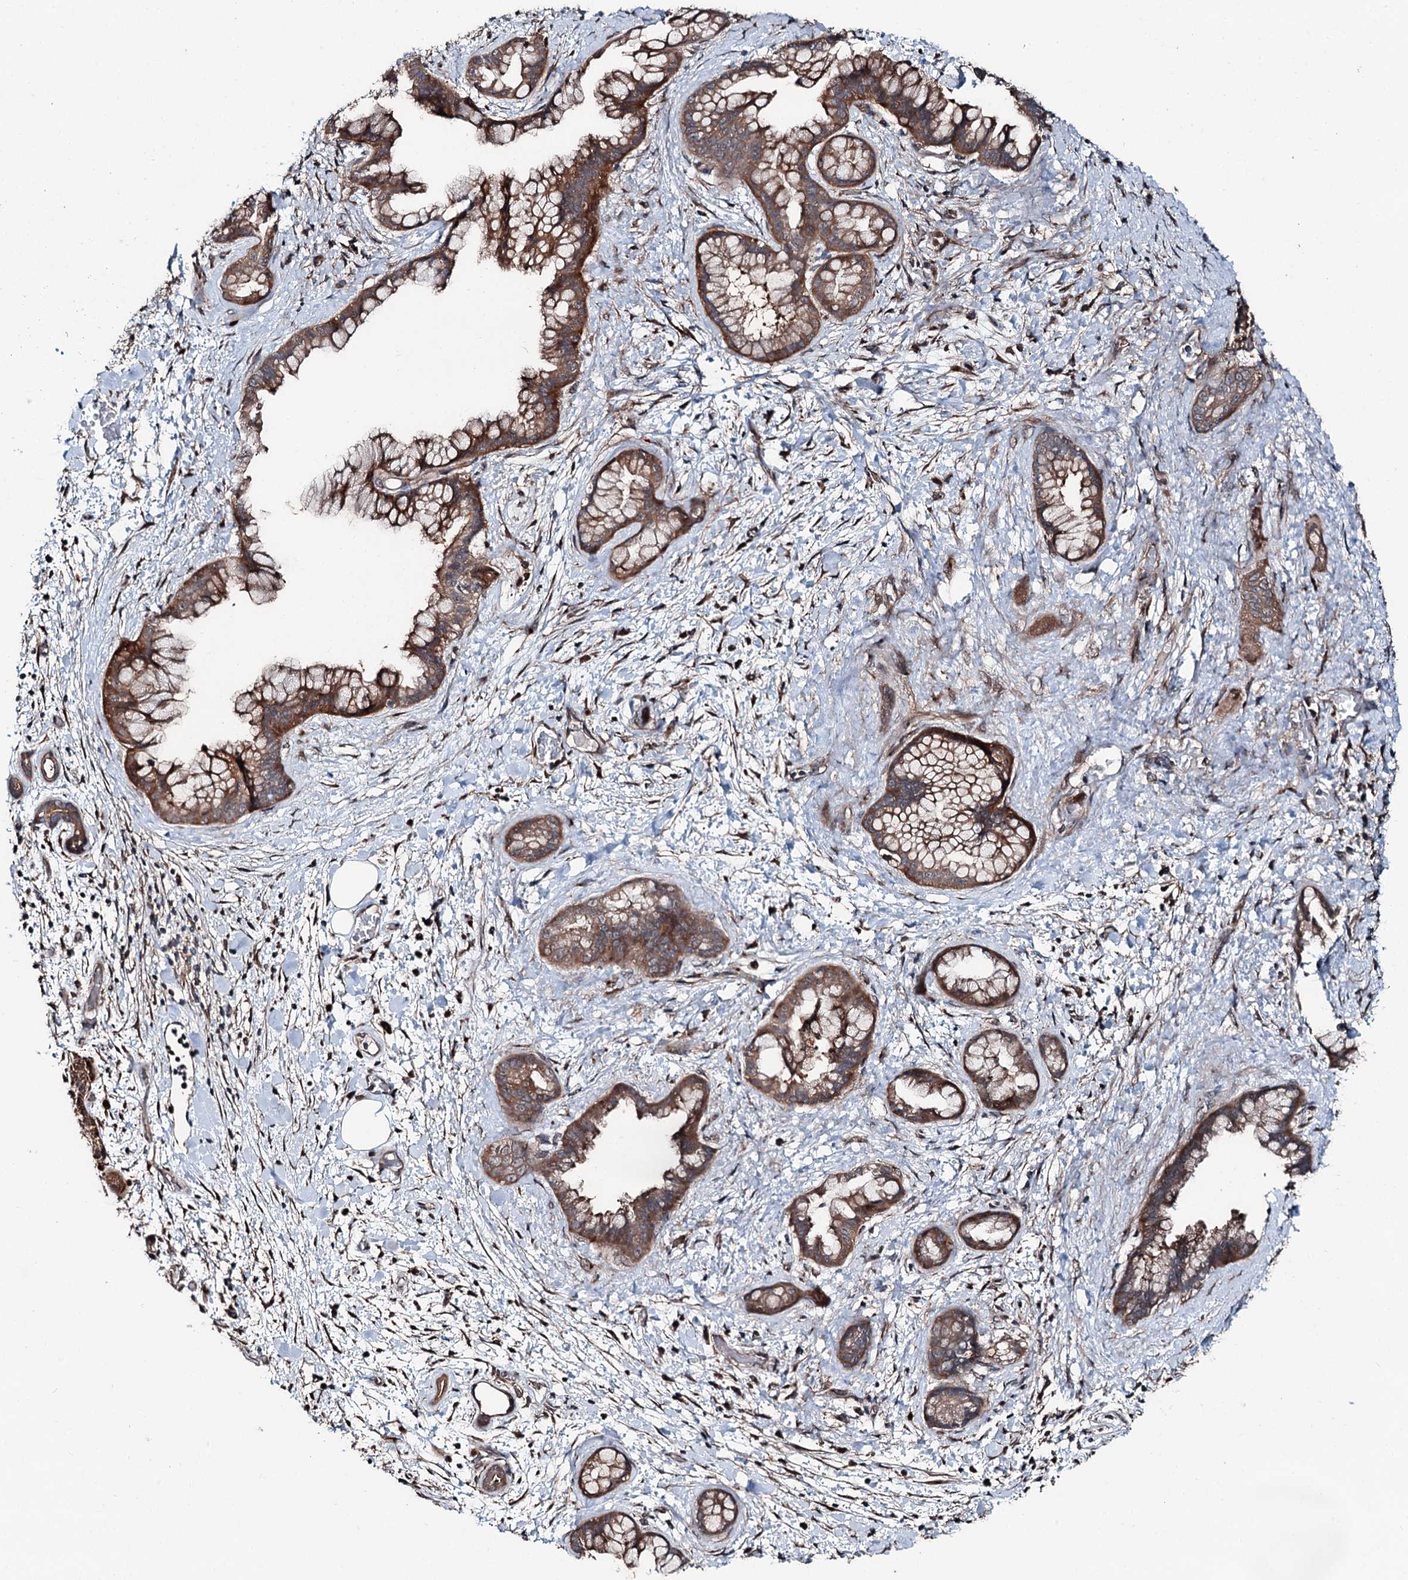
{"staining": {"intensity": "moderate", "quantity": ">75%", "location": "cytoplasmic/membranous"}, "tissue": "pancreatic cancer", "cell_type": "Tumor cells", "image_type": "cancer", "snomed": [{"axis": "morphology", "description": "Adenocarcinoma, NOS"}, {"axis": "topography", "description": "Pancreas"}], "caption": "Human adenocarcinoma (pancreatic) stained with a protein marker displays moderate staining in tumor cells.", "gene": "PSMD13", "patient": {"sex": "female", "age": 78}}